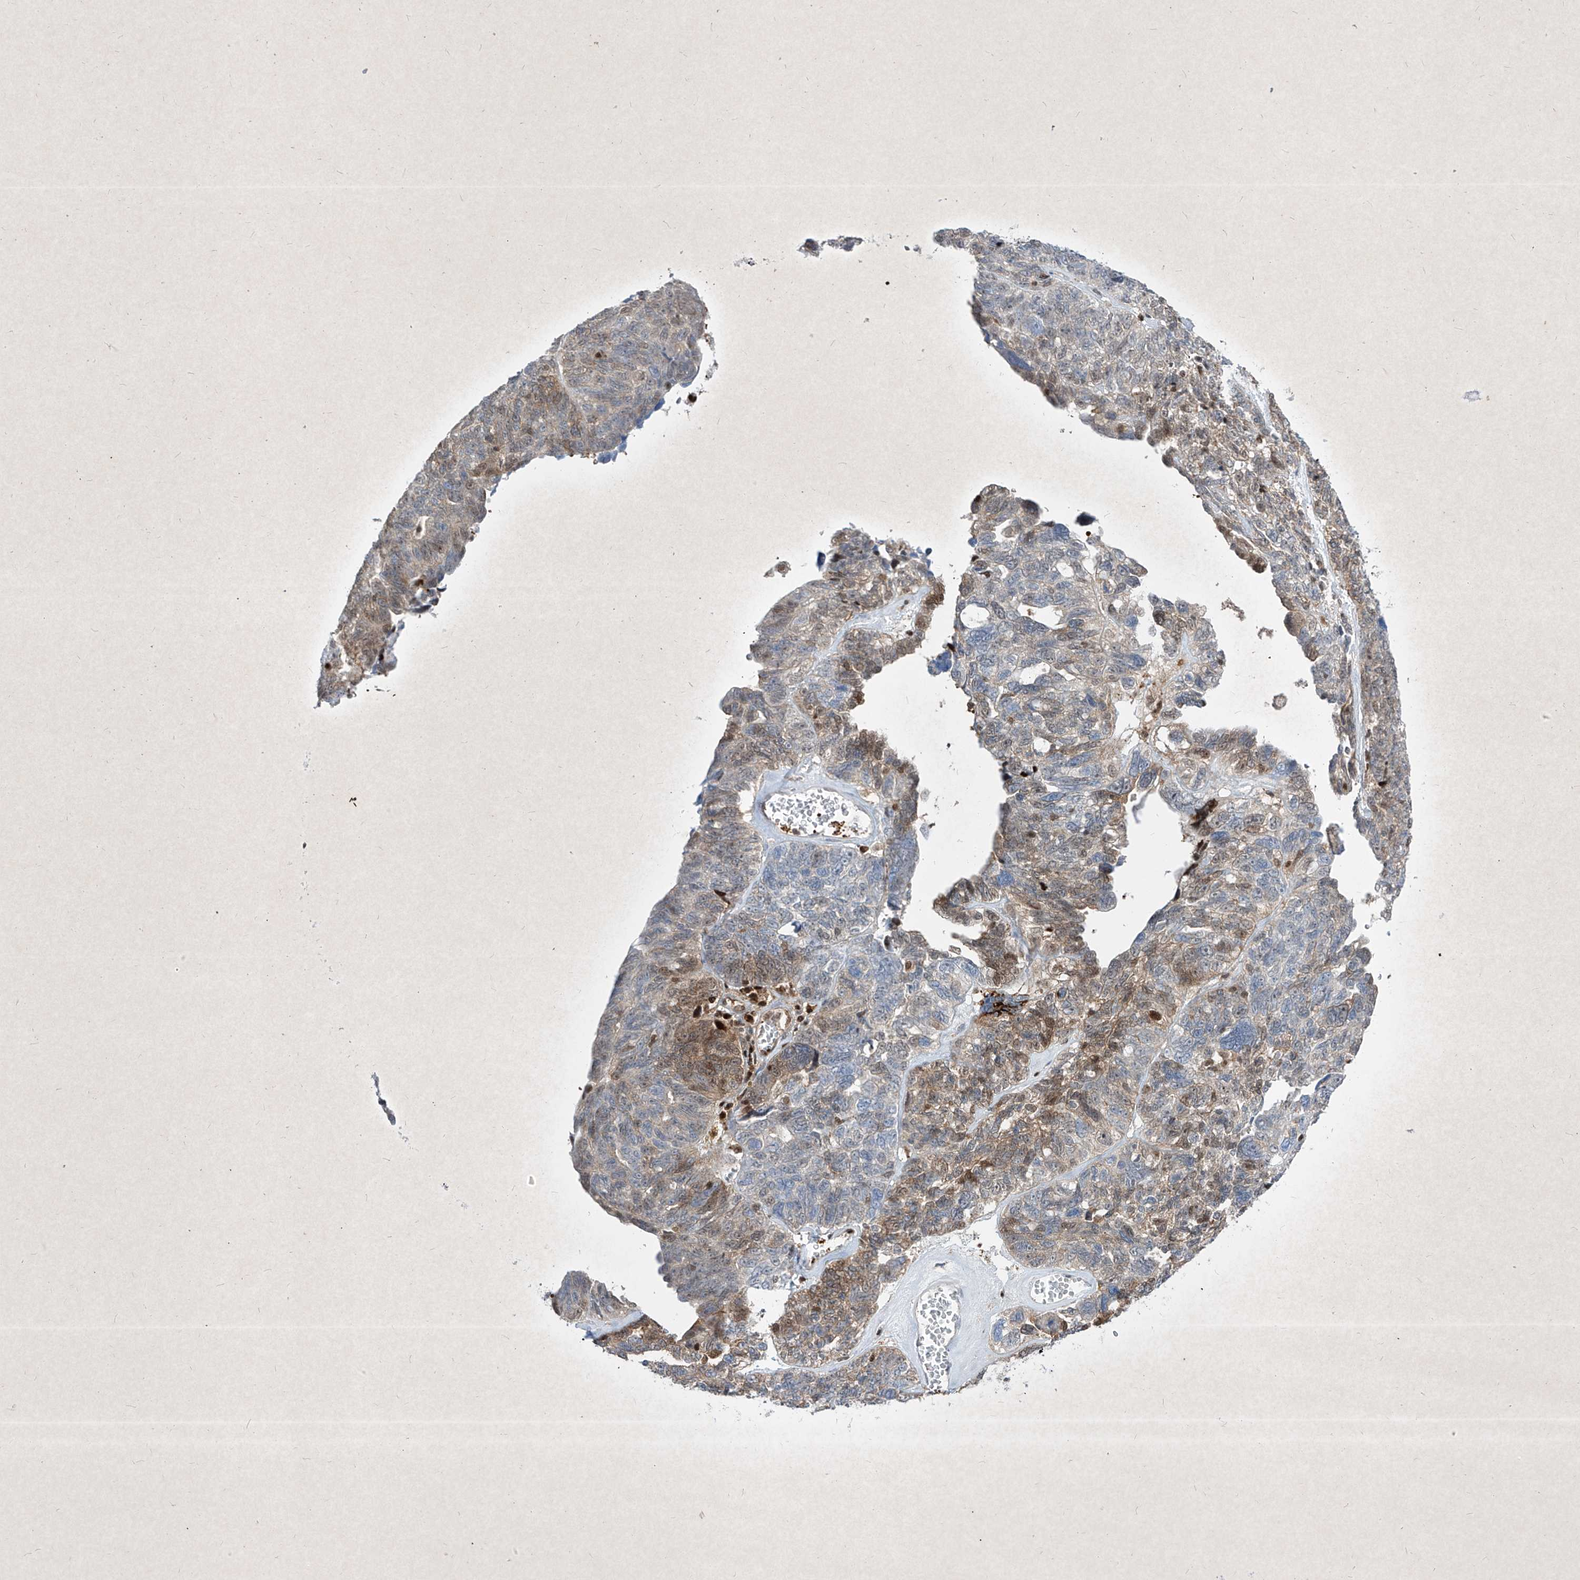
{"staining": {"intensity": "moderate", "quantity": "25%-75%", "location": "cytoplasmic/membranous,nuclear"}, "tissue": "ovarian cancer", "cell_type": "Tumor cells", "image_type": "cancer", "snomed": [{"axis": "morphology", "description": "Cystadenocarcinoma, serous, NOS"}, {"axis": "topography", "description": "Ovary"}], "caption": "A histopathology image showing moderate cytoplasmic/membranous and nuclear expression in approximately 25%-75% of tumor cells in ovarian serous cystadenocarcinoma, as visualized by brown immunohistochemical staining.", "gene": "PSMB10", "patient": {"sex": "female", "age": 79}}